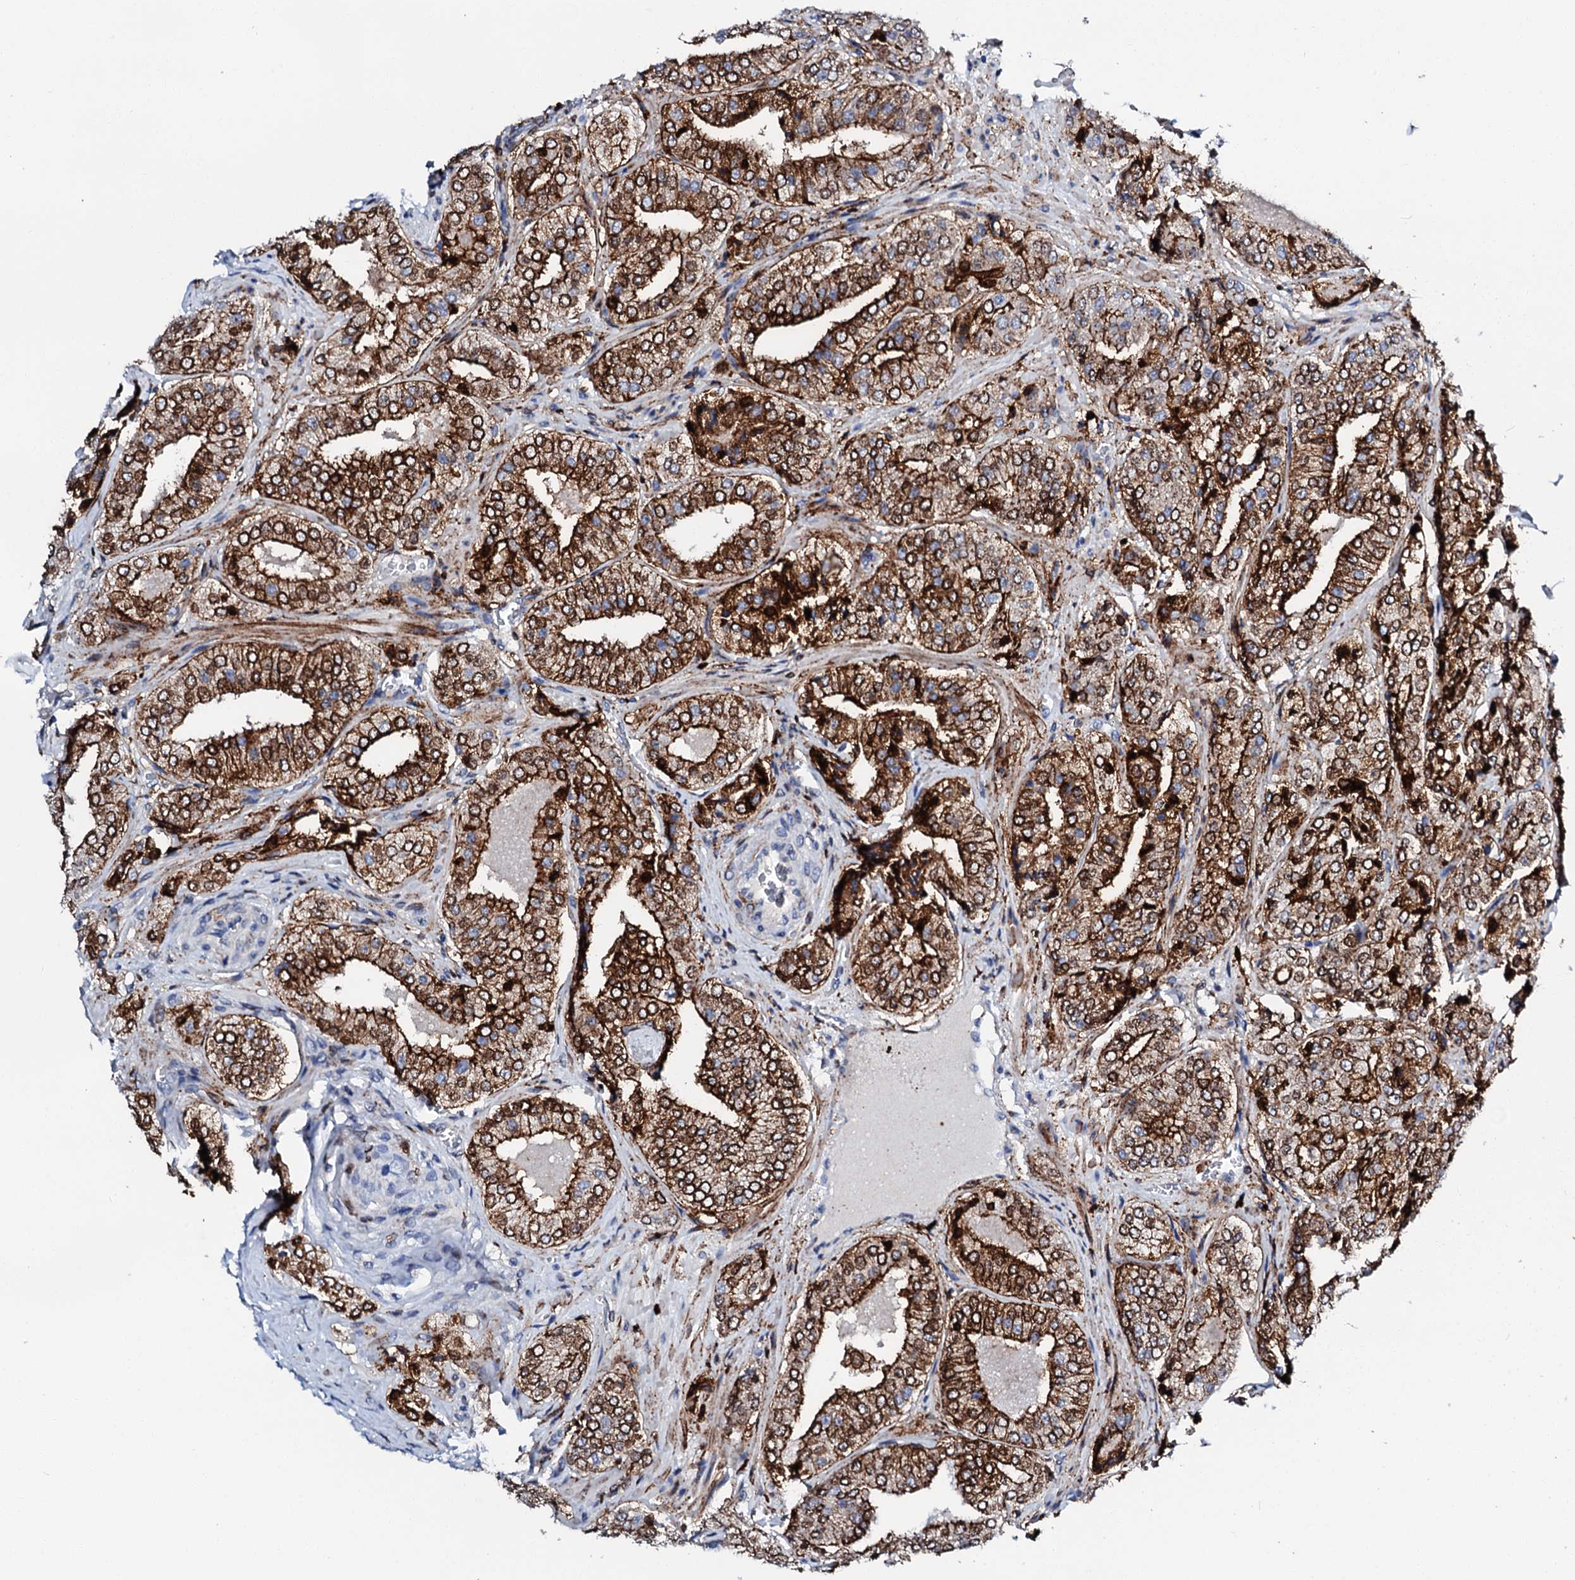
{"staining": {"intensity": "strong", "quantity": ">75%", "location": "cytoplasmic/membranous"}, "tissue": "prostate cancer", "cell_type": "Tumor cells", "image_type": "cancer", "snomed": [{"axis": "morphology", "description": "Adenocarcinoma, High grade"}, {"axis": "topography", "description": "Prostate"}], "caption": "Prostate cancer (adenocarcinoma (high-grade)) tissue exhibits strong cytoplasmic/membranous staining in approximately >75% of tumor cells, visualized by immunohistochemistry. (DAB (3,3'-diaminobenzidine) IHC, brown staining for protein, blue staining for nuclei).", "gene": "MED13L", "patient": {"sex": "male", "age": 71}}